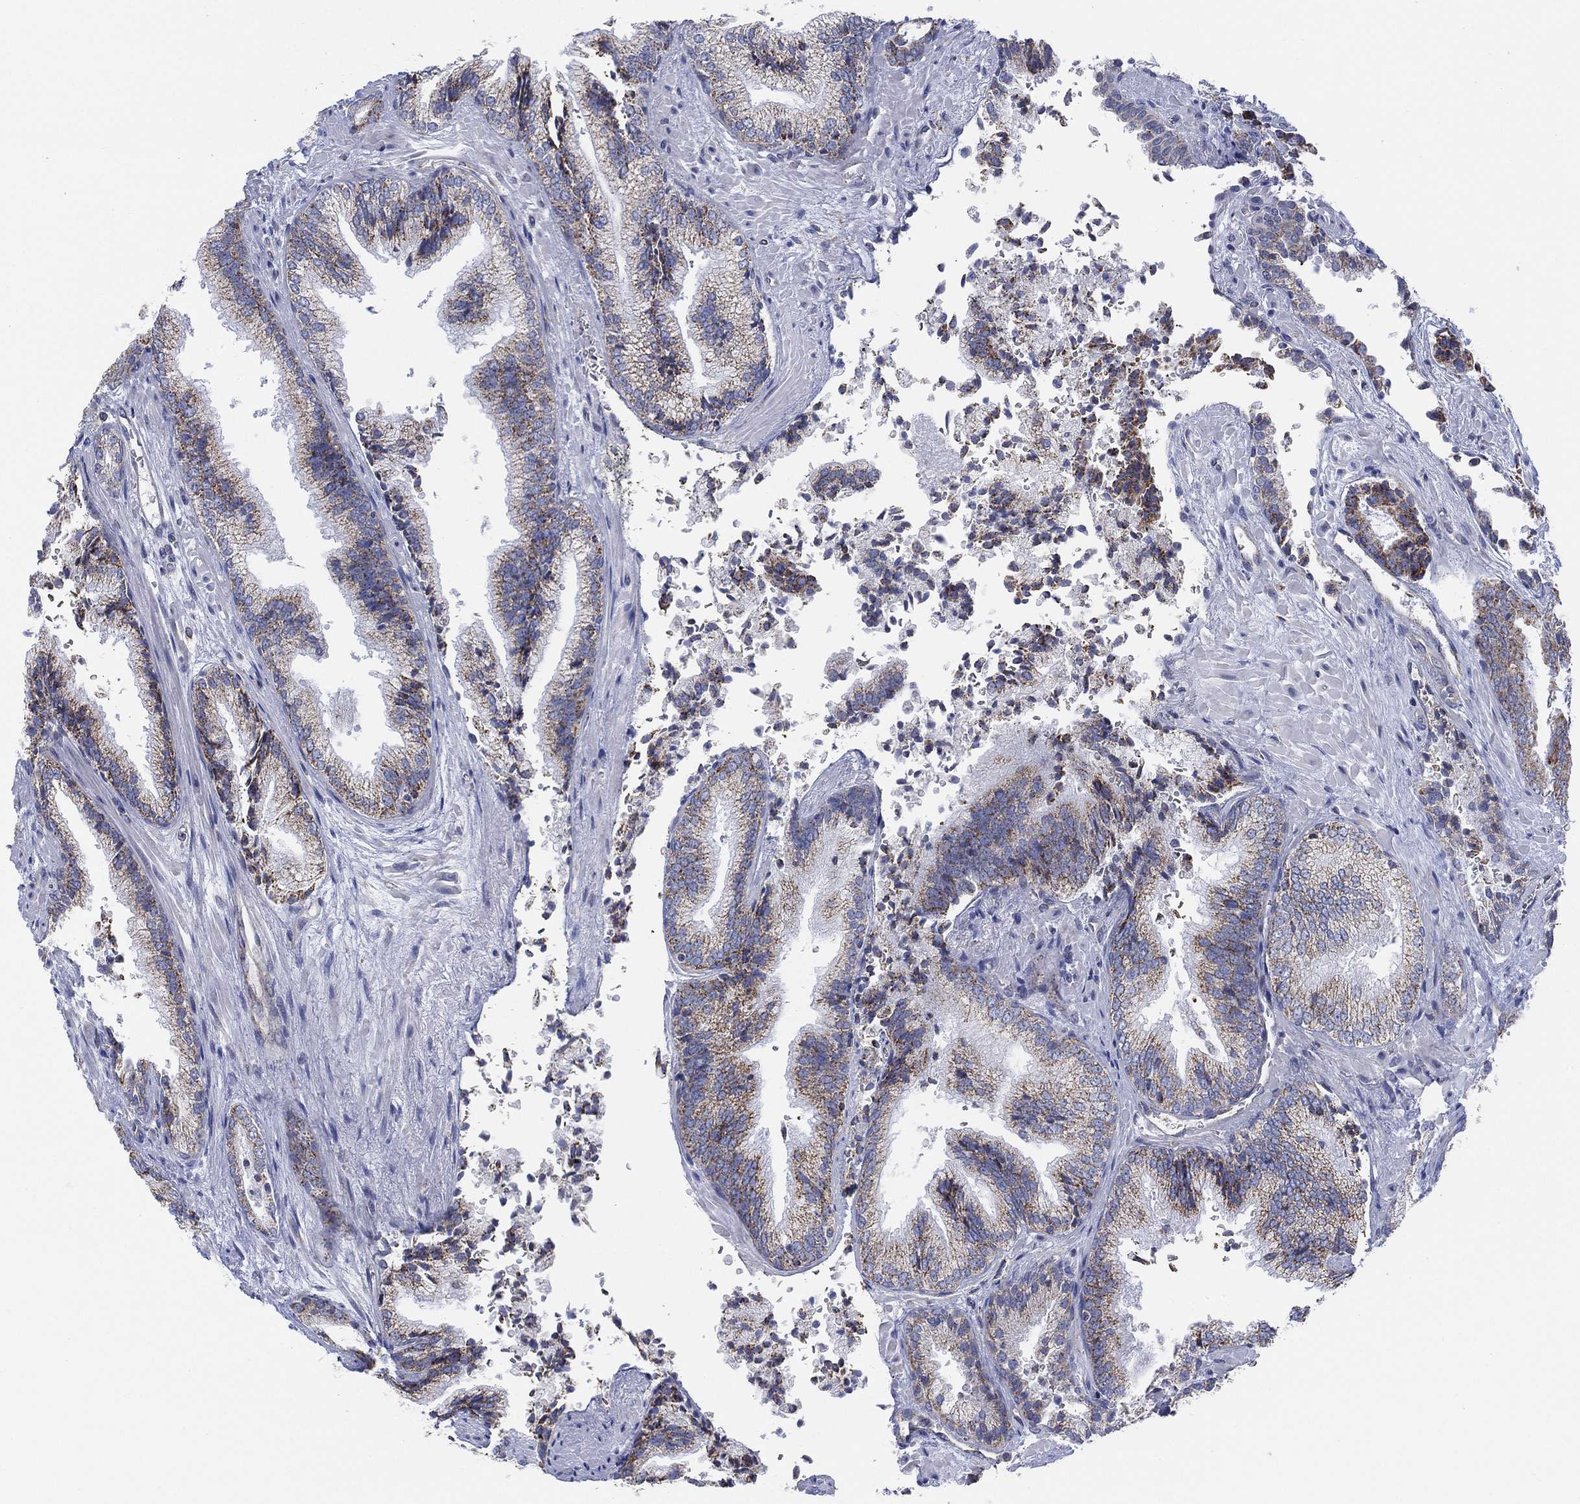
{"staining": {"intensity": "moderate", "quantity": "<25%", "location": "cytoplasmic/membranous"}, "tissue": "prostate cancer", "cell_type": "Tumor cells", "image_type": "cancer", "snomed": [{"axis": "morphology", "description": "Adenocarcinoma, Low grade"}, {"axis": "topography", "description": "Prostate"}], "caption": "Protein staining displays moderate cytoplasmic/membranous staining in about <25% of tumor cells in prostate cancer.", "gene": "INA", "patient": {"sex": "male", "age": 68}}